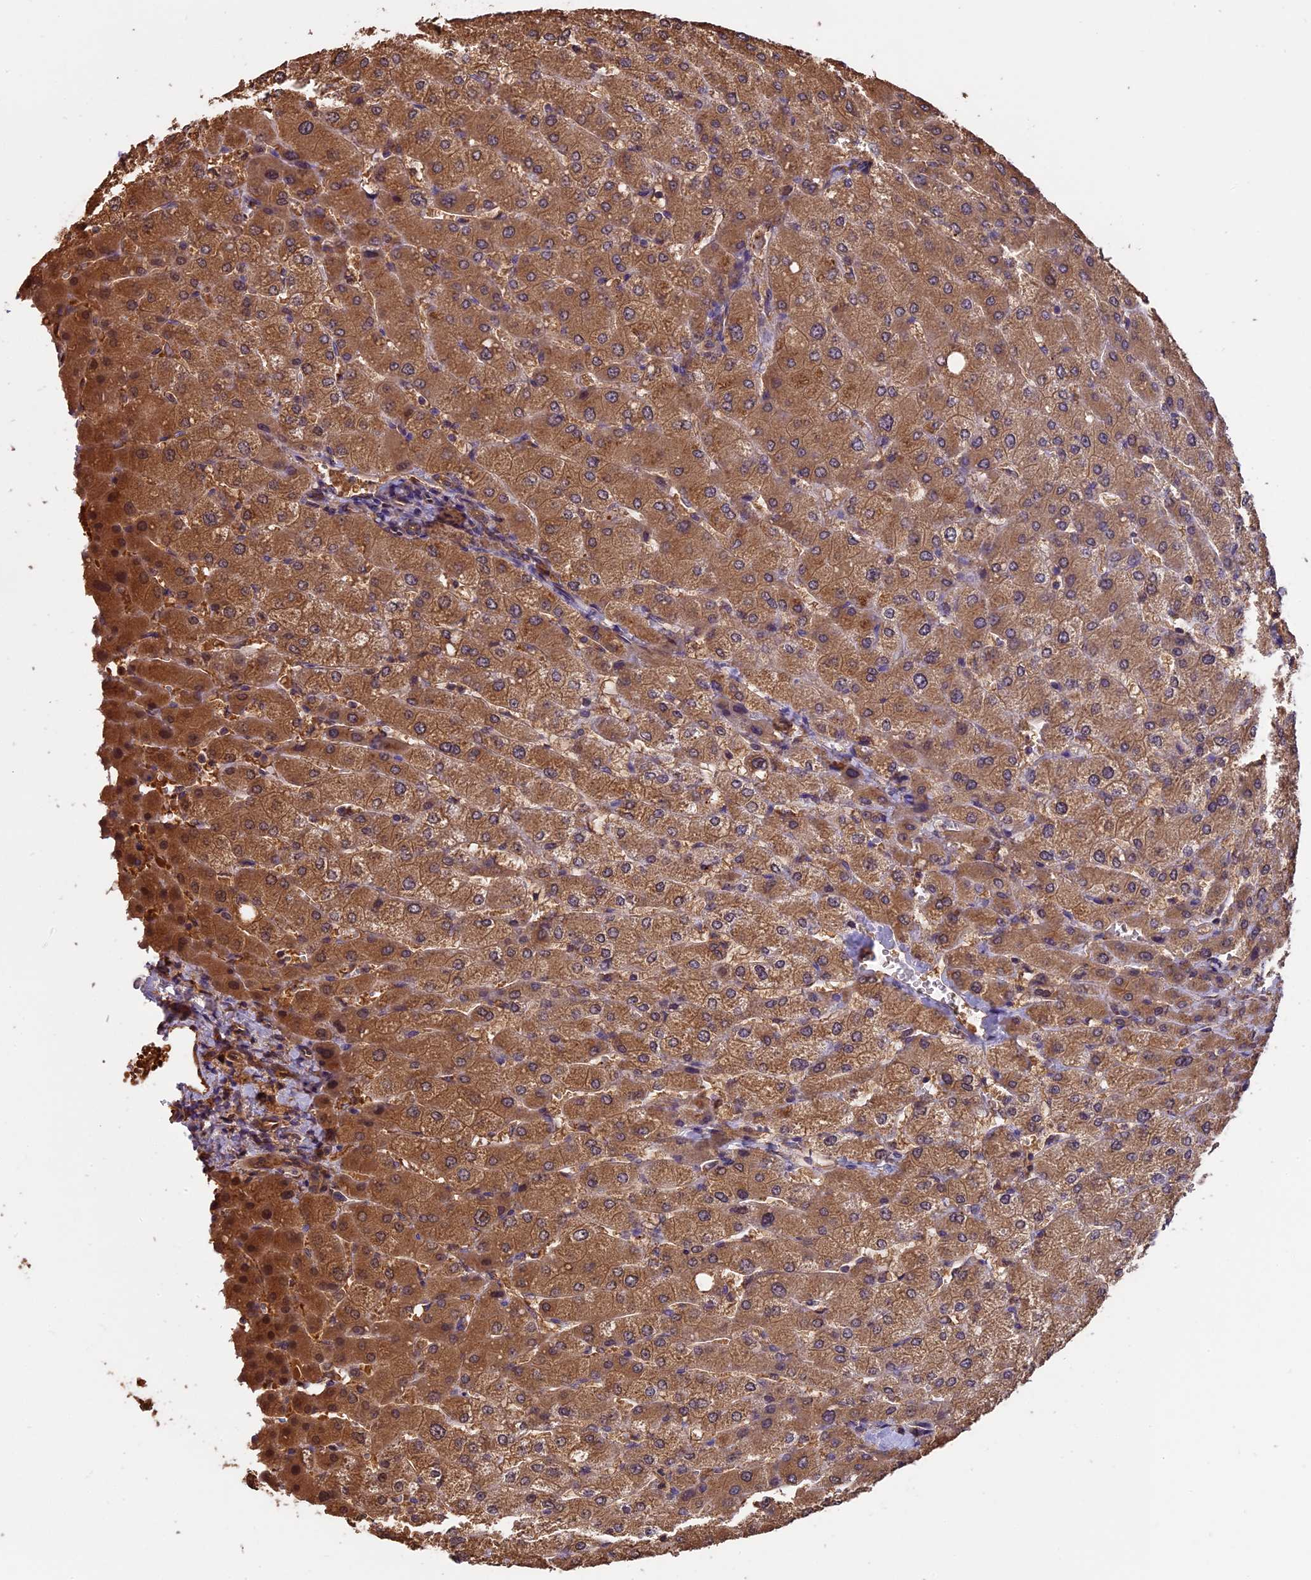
{"staining": {"intensity": "moderate", "quantity": ">75%", "location": "cytoplasmic/membranous"}, "tissue": "liver", "cell_type": "Cholangiocytes", "image_type": "normal", "snomed": [{"axis": "morphology", "description": "Normal tissue, NOS"}, {"axis": "topography", "description": "Liver"}], "caption": "DAB immunohistochemical staining of normal liver reveals moderate cytoplasmic/membranous protein positivity in about >75% of cholangiocytes. Using DAB (brown) and hematoxylin (blue) stains, captured at high magnification using brightfield microscopy.", "gene": "CHMP2A", "patient": {"sex": "male", "age": 55}}